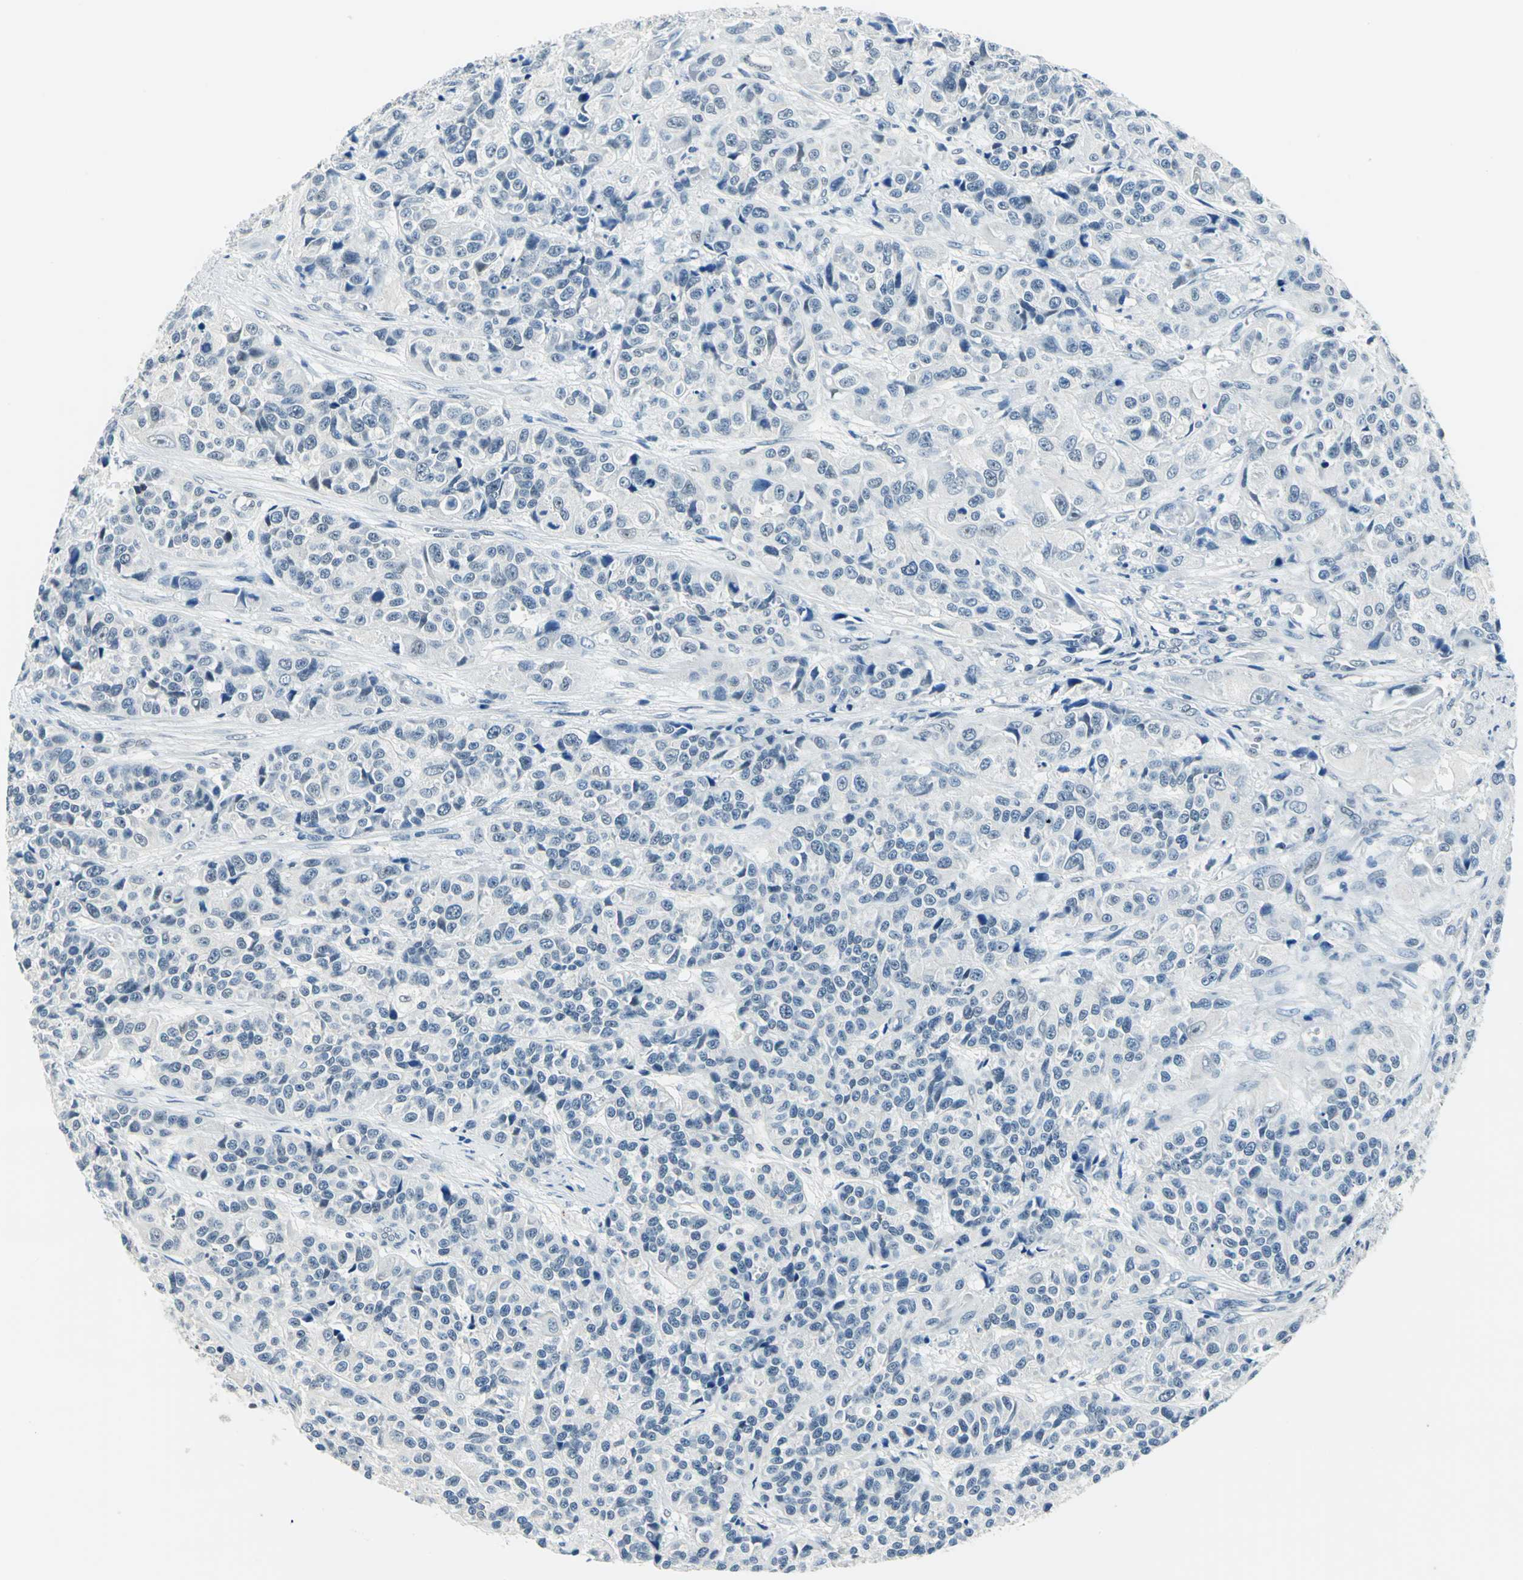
{"staining": {"intensity": "negative", "quantity": "none", "location": "none"}, "tissue": "urothelial cancer", "cell_type": "Tumor cells", "image_type": "cancer", "snomed": [{"axis": "morphology", "description": "Urothelial carcinoma, High grade"}, {"axis": "topography", "description": "Urinary bladder"}], "caption": "This is an IHC photomicrograph of urothelial cancer. There is no expression in tumor cells.", "gene": "RAD17", "patient": {"sex": "female", "age": 81}}